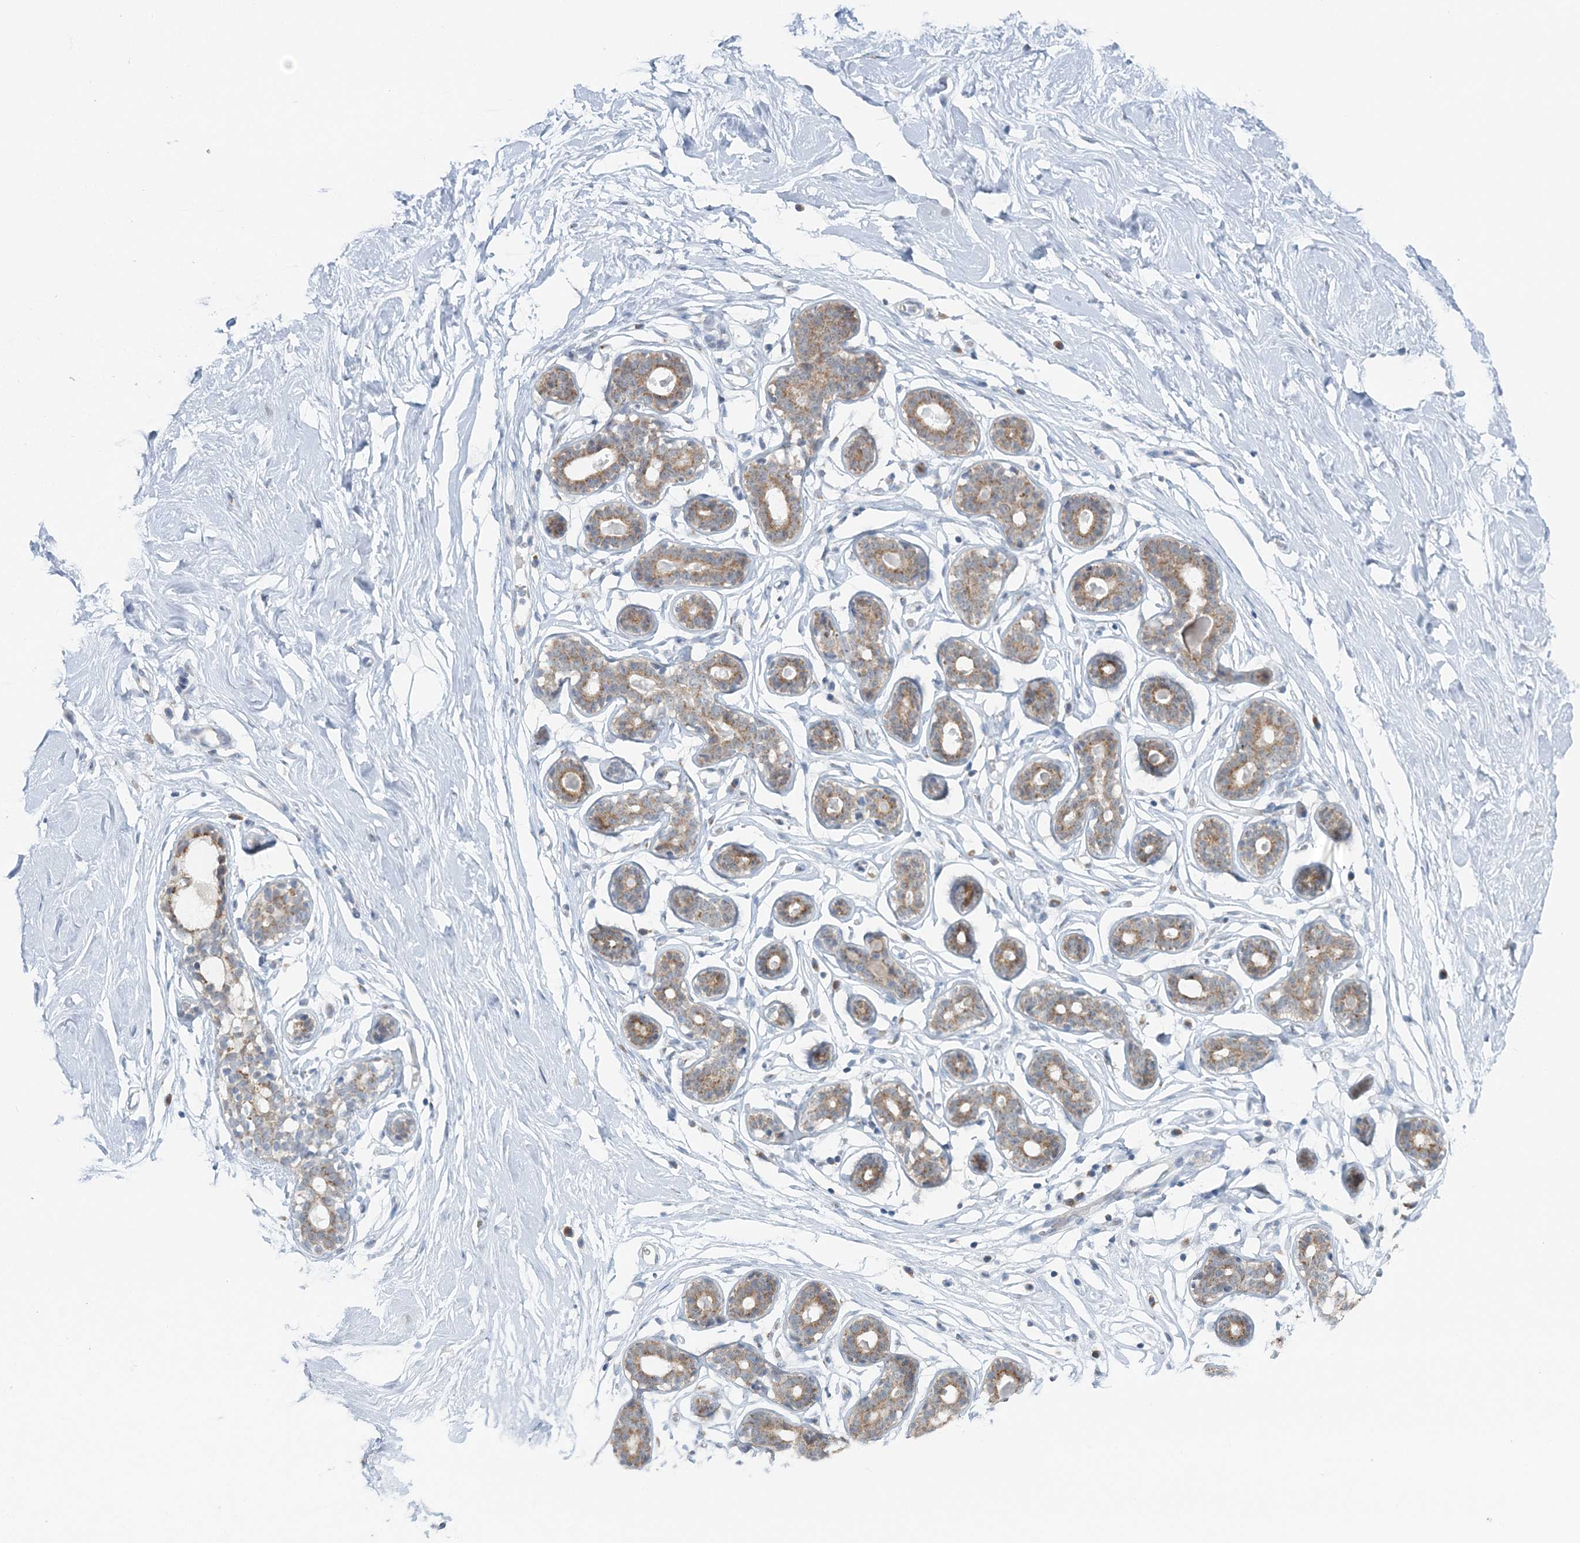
{"staining": {"intensity": "negative", "quantity": "none", "location": "none"}, "tissue": "breast", "cell_type": "Adipocytes", "image_type": "normal", "snomed": [{"axis": "morphology", "description": "Normal tissue, NOS"}, {"axis": "morphology", "description": "Adenoma, NOS"}, {"axis": "topography", "description": "Breast"}], "caption": "The immunohistochemistry histopathology image has no significant positivity in adipocytes of breast.", "gene": "RNF150", "patient": {"sex": "female", "age": 23}}